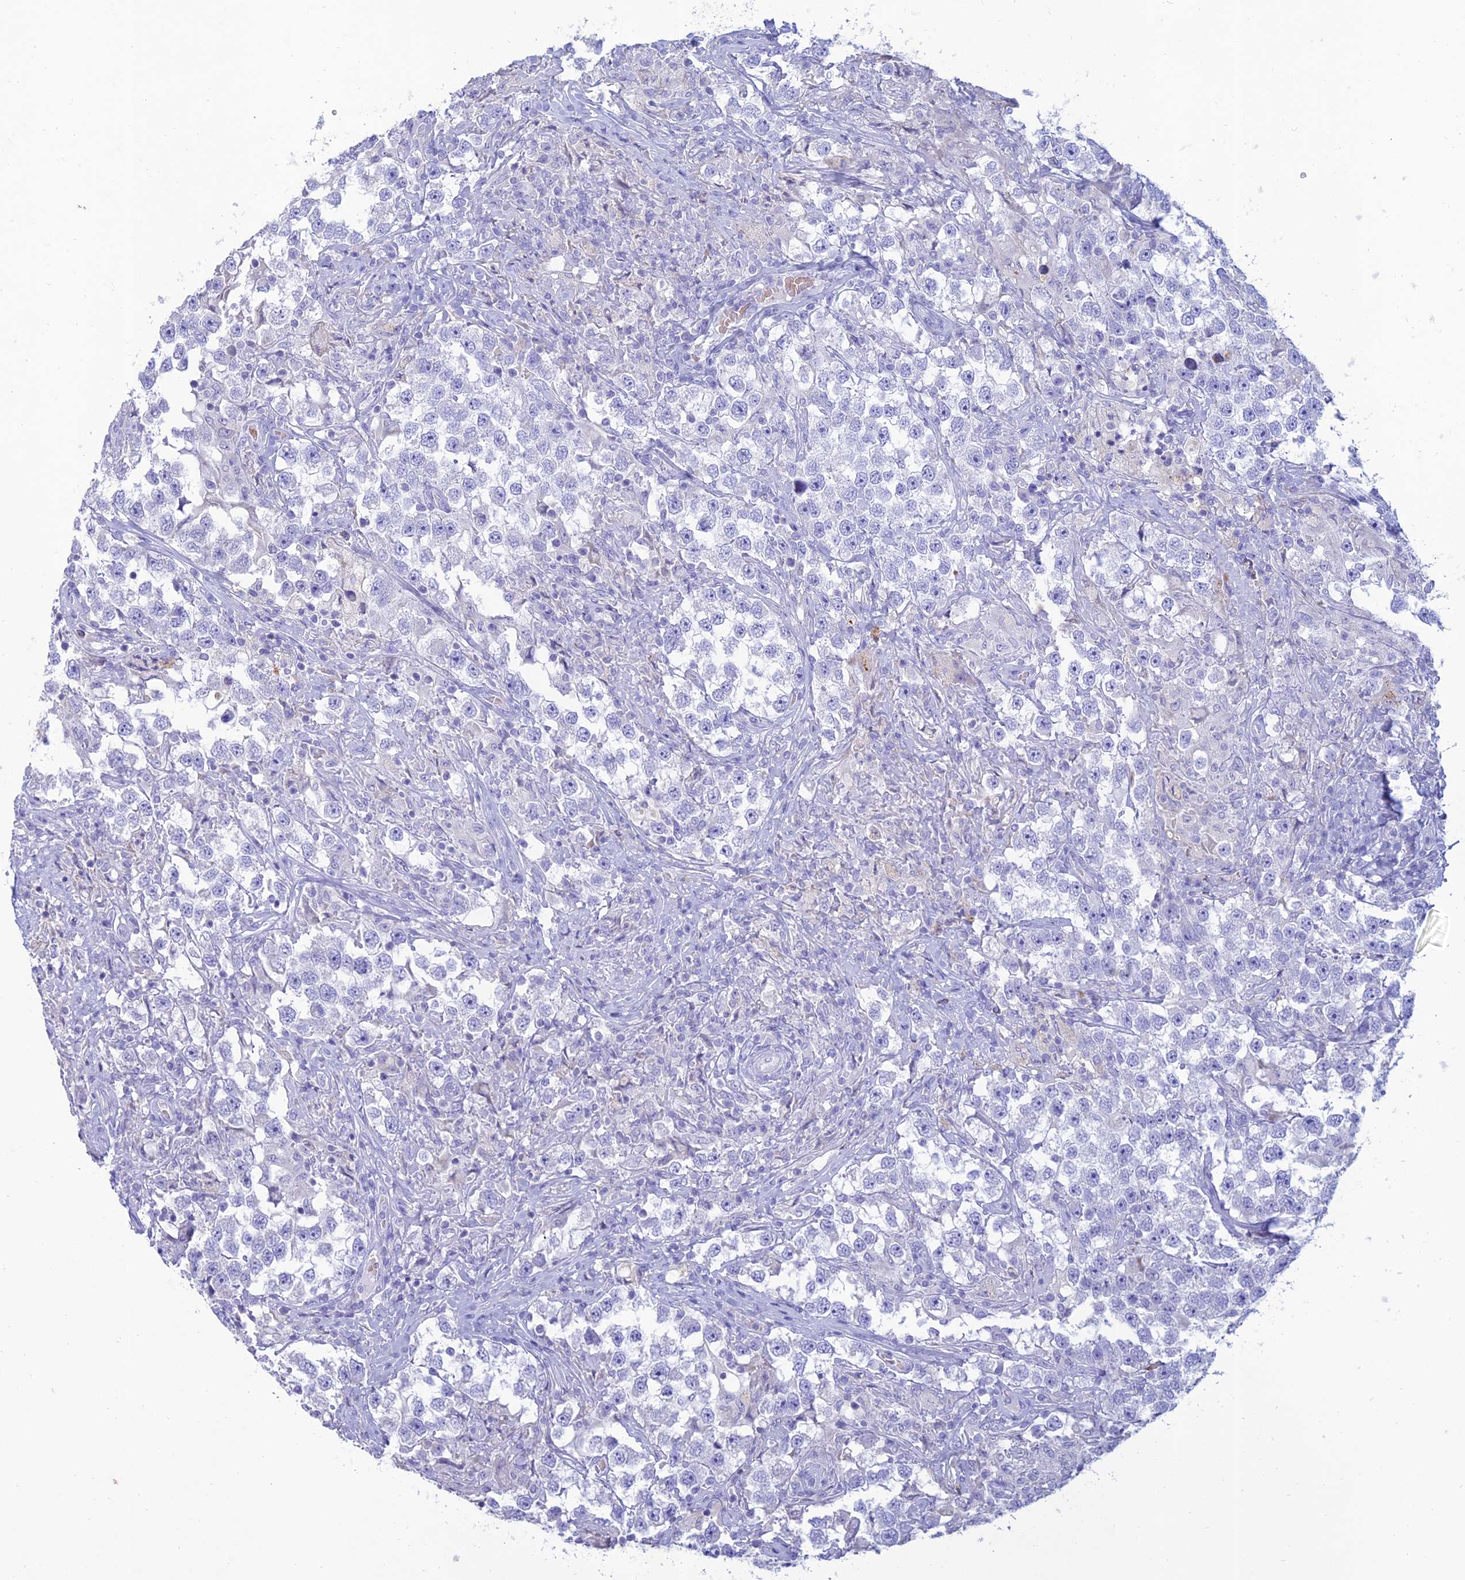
{"staining": {"intensity": "negative", "quantity": "none", "location": "none"}, "tissue": "testis cancer", "cell_type": "Tumor cells", "image_type": "cancer", "snomed": [{"axis": "morphology", "description": "Seminoma, NOS"}, {"axis": "topography", "description": "Testis"}], "caption": "The photomicrograph shows no staining of tumor cells in testis cancer.", "gene": "MAL2", "patient": {"sex": "male", "age": 46}}